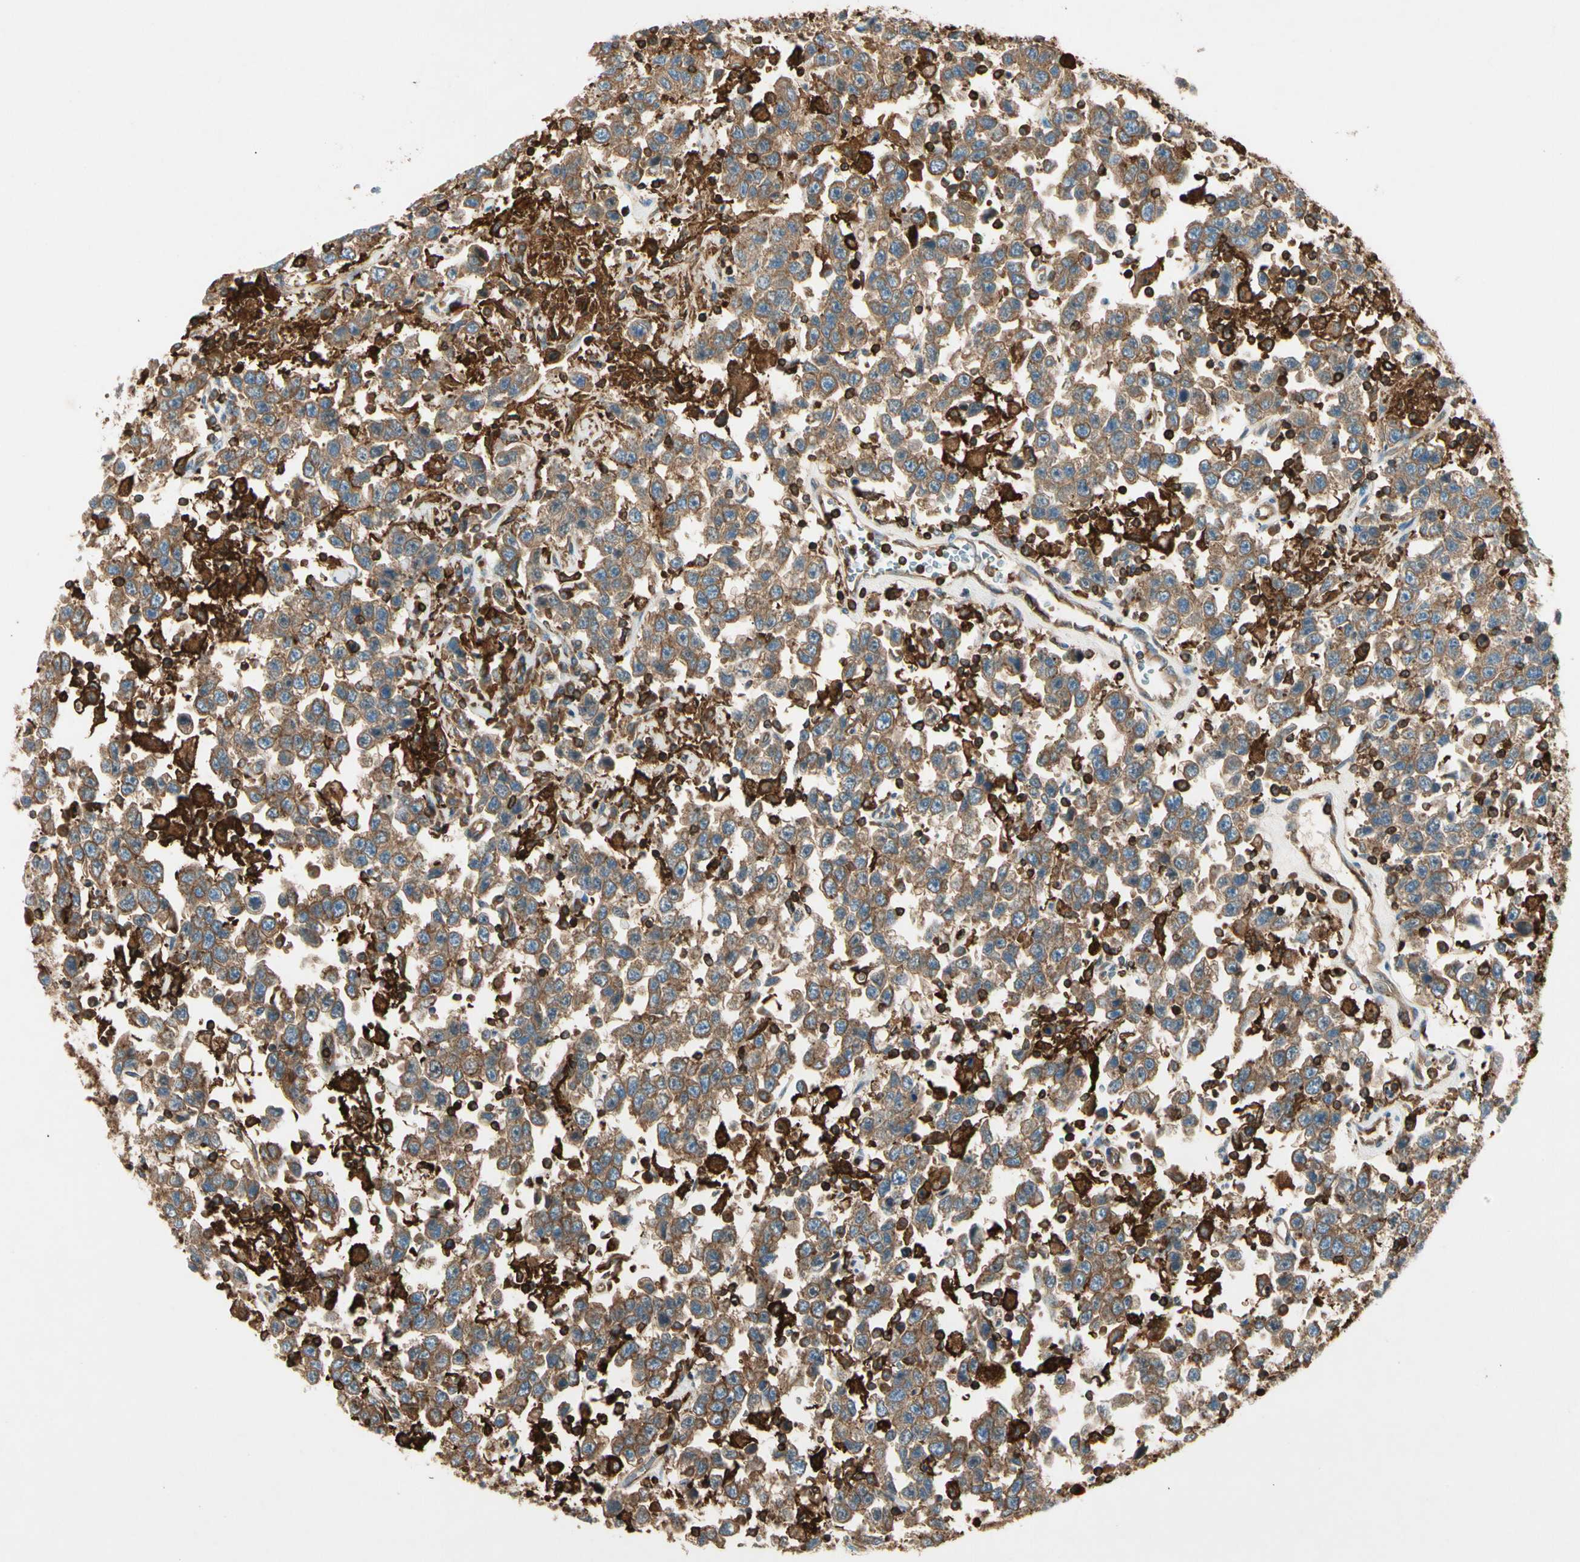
{"staining": {"intensity": "moderate", "quantity": ">75%", "location": "cytoplasmic/membranous"}, "tissue": "testis cancer", "cell_type": "Tumor cells", "image_type": "cancer", "snomed": [{"axis": "morphology", "description": "Seminoma, NOS"}, {"axis": "topography", "description": "Testis"}], "caption": "High-magnification brightfield microscopy of seminoma (testis) stained with DAB (brown) and counterstained with hematoxylin (blue). tumor cells exhibit moderate cytoplasmic/membranous expression is present in approximately>75% of cells.", "gene": "ARPC2", "patient": {"sex": "male", "age": 41}}